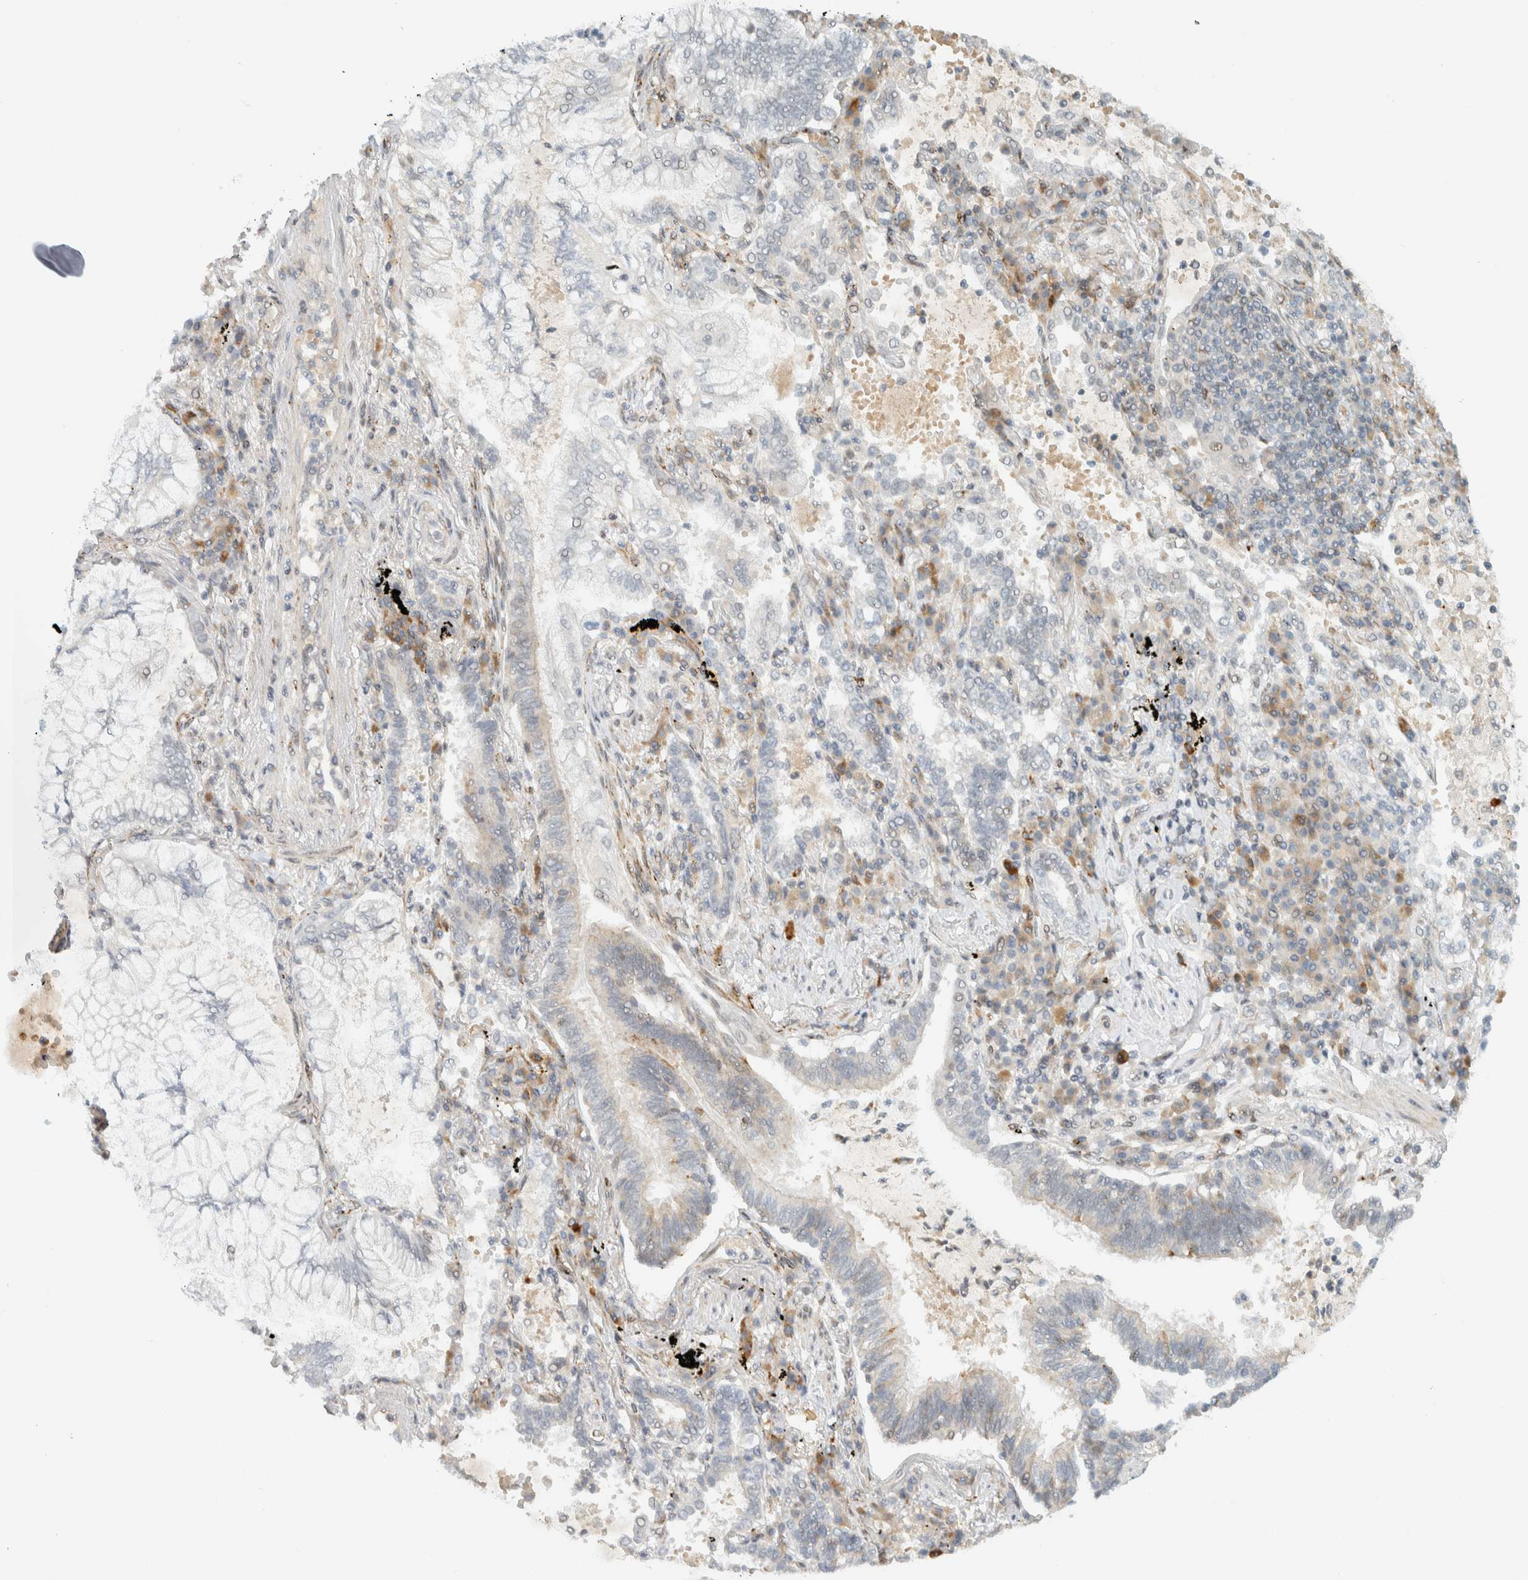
{"staining": {"intensity": "negative", "quantity": "none", "location": "none"}, "tissue": "lung cancer", "cell_type": "Tumor cells", "image_type": "cancer", "snomed": [{"axis": "morphology", "description": "Adenocarcinoma, NOS"}, {"axis": "topography", "description": "Lung"}], "caption": "A photomicrograph of lung cancer stained for a protein shows no brown staining in tumor cells.", "gene": "ITPRID1", "patient": {"sex": "female", "age": 70}}